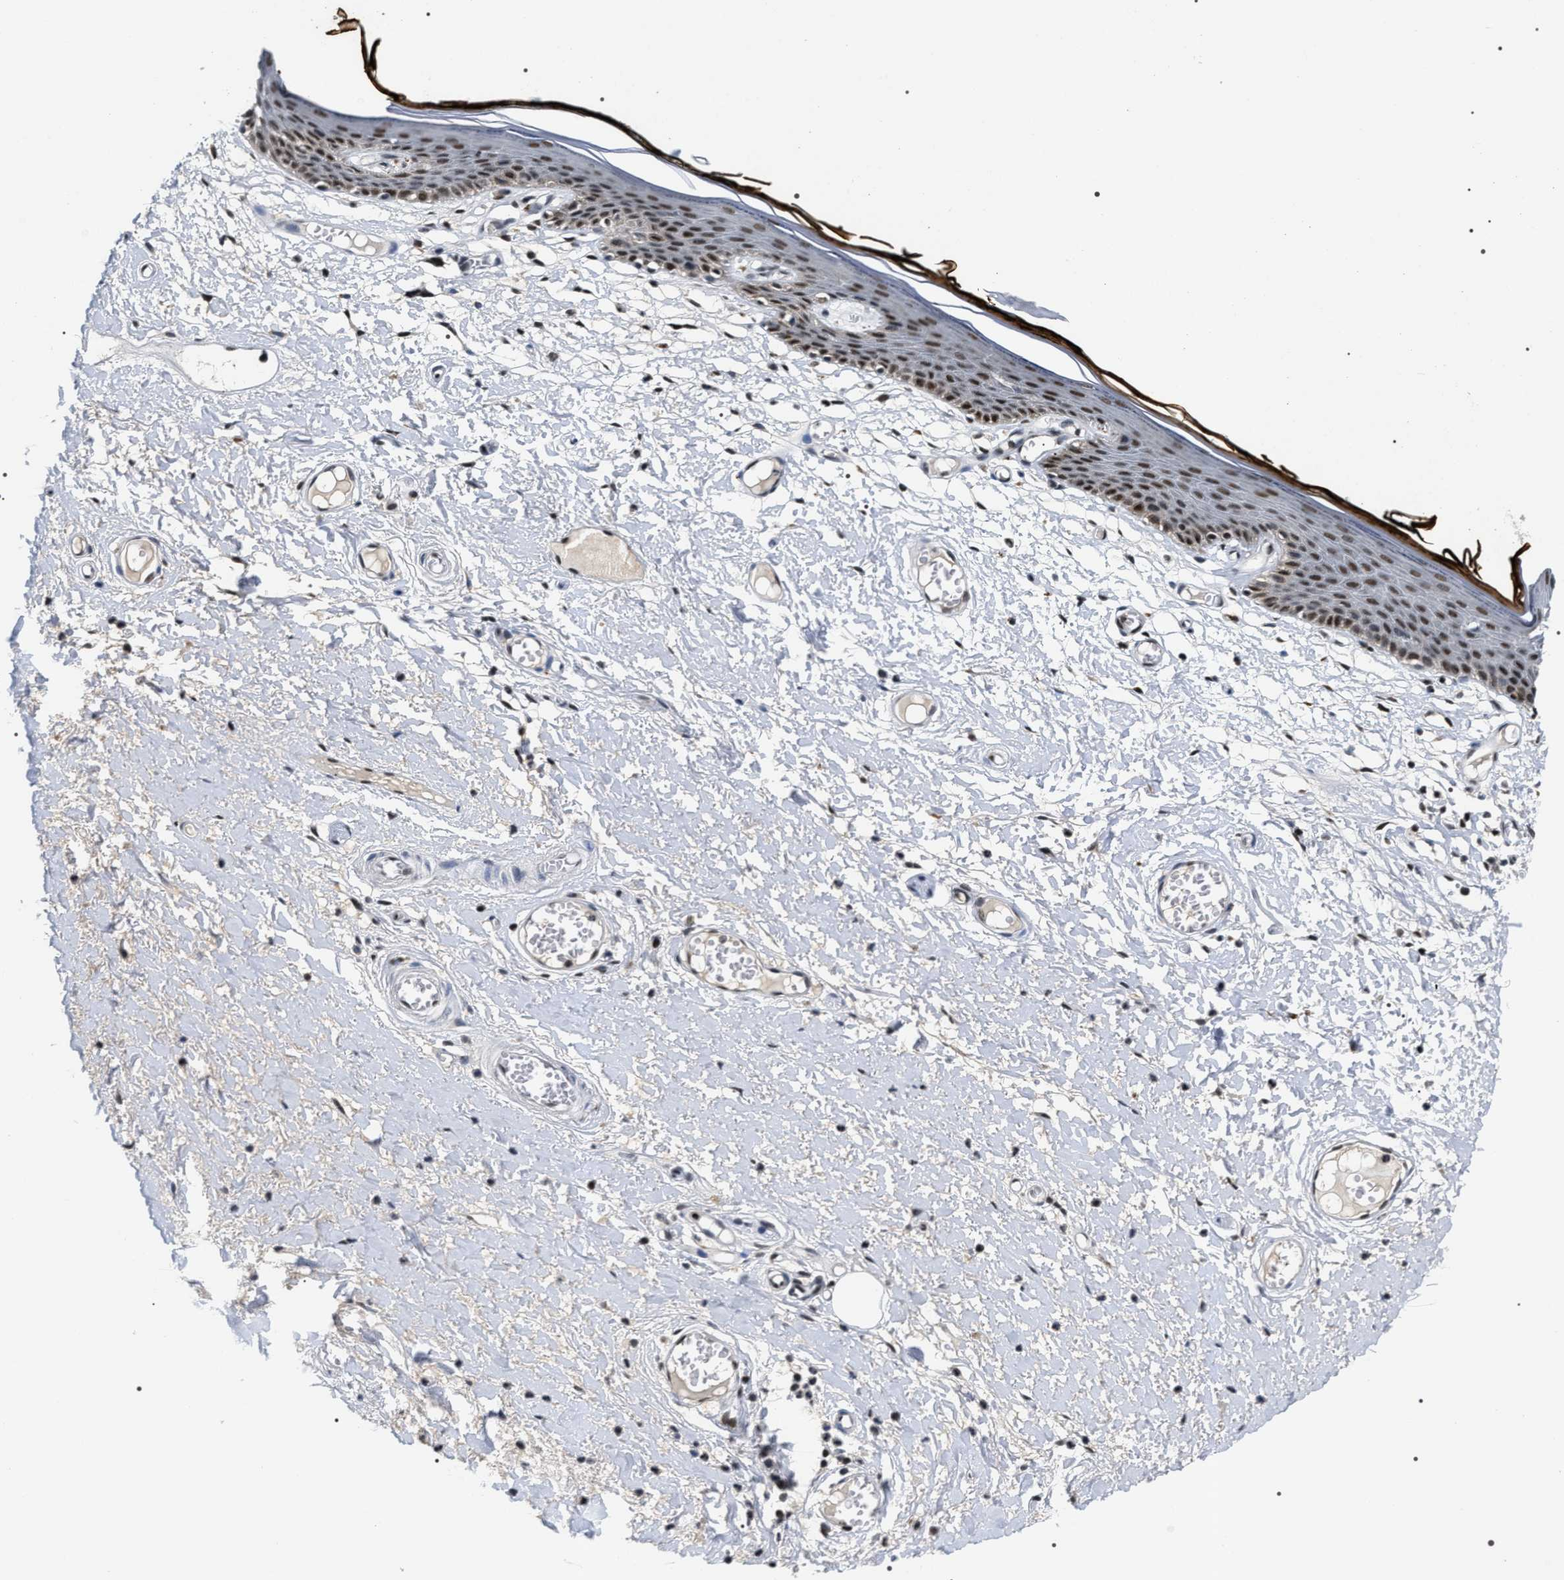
{"staining": {"intensity": "strong", "quantity": ">75%", "location": "nuclear"}, "tissue": "skin", "cell_type": "Epidermal cells", "image_type": "normal", "snomed": [{"axis": "morphology", "description": "Normal tissue, NOS"}, {"axis": "topography", "description": "Vulva"}], "caption": "Approximately >75% of epidermal cells in normal skin demonstrate strong nuclear protein positivity as visualized by brown immunohistochemical staining.", "gene": "C7orf25", "patient": {"sex": "female", "age": 54}}